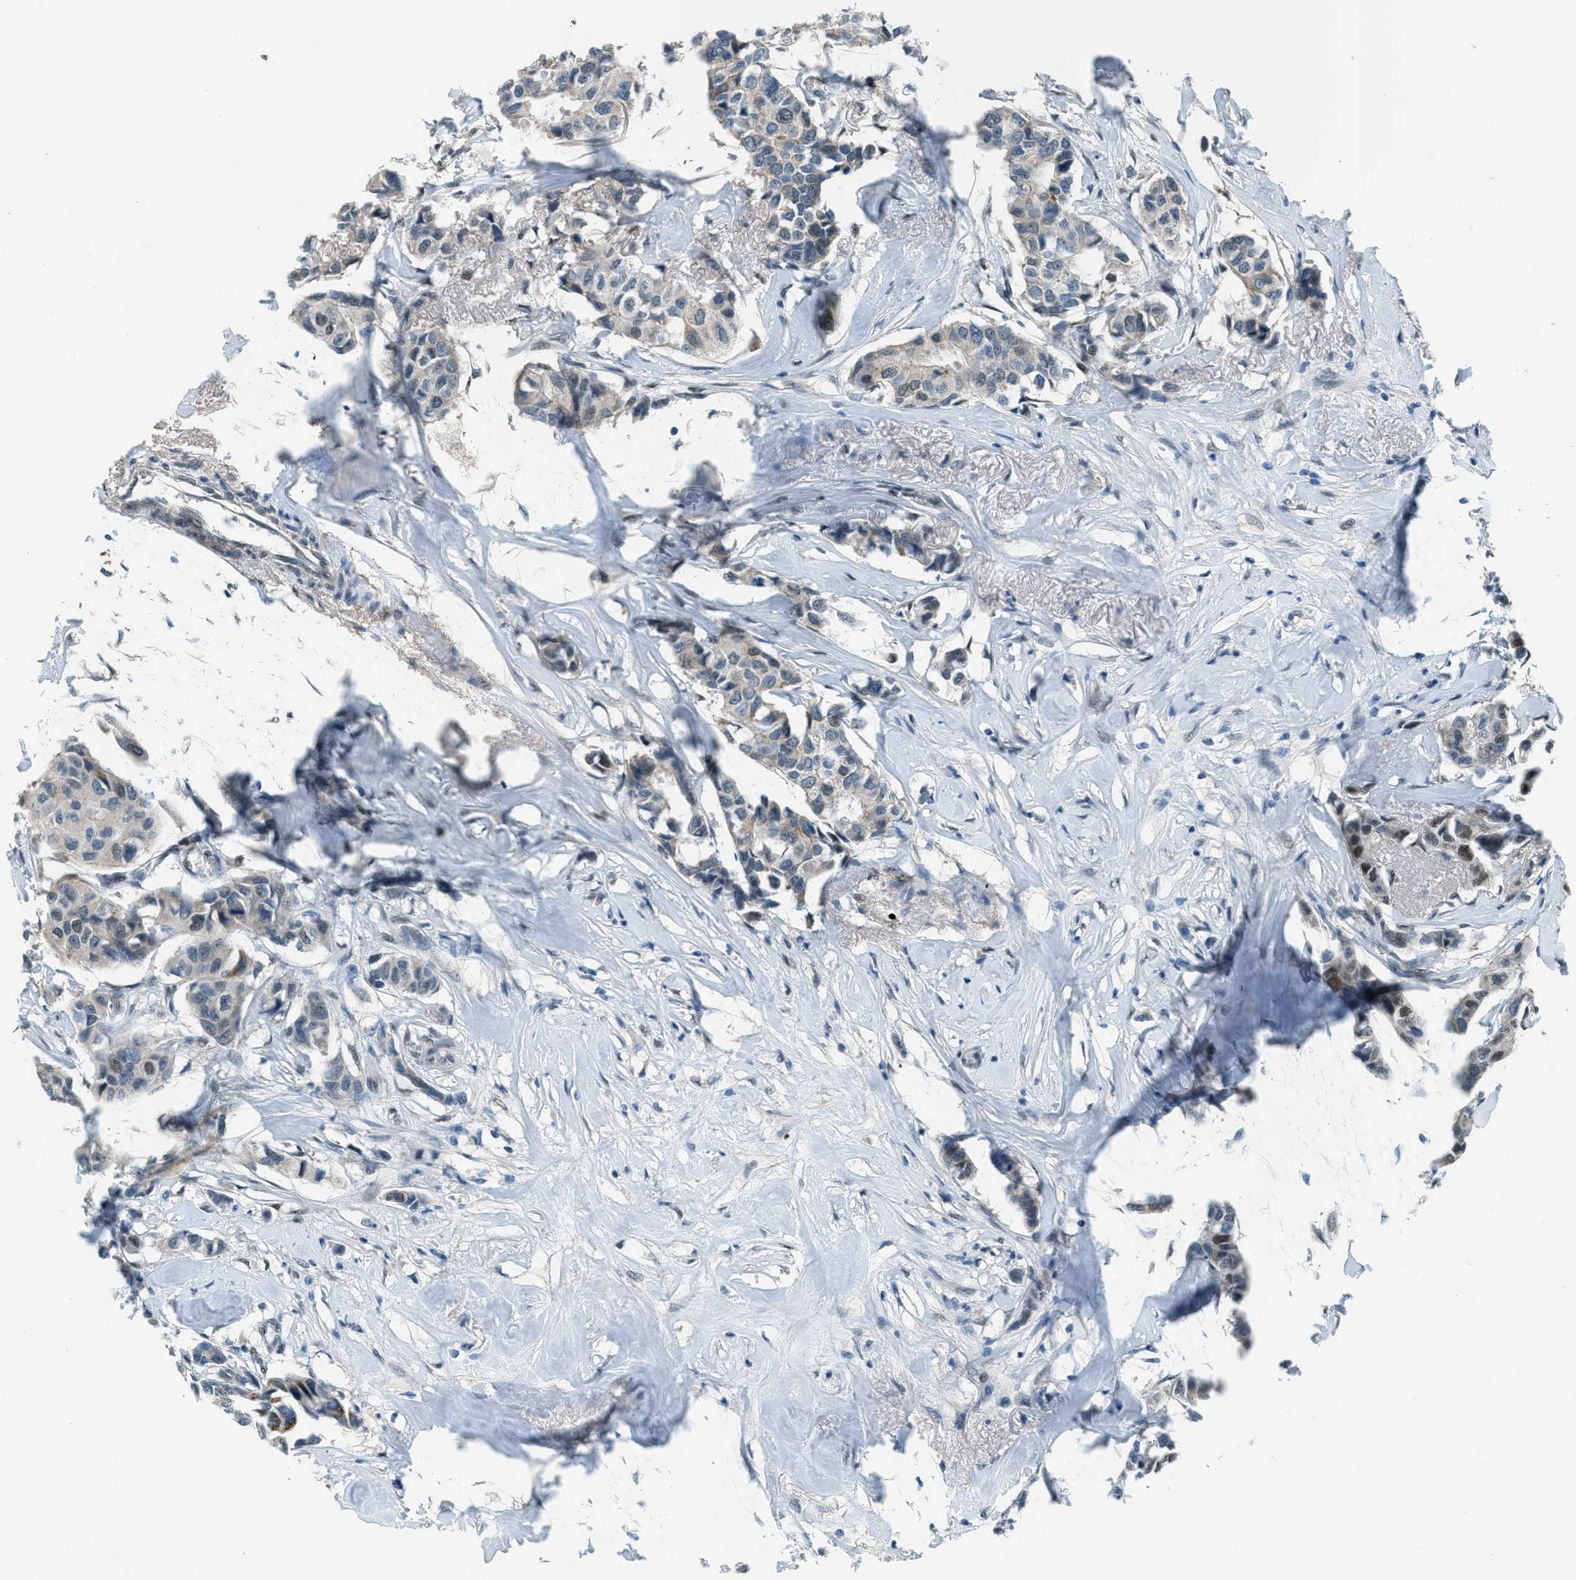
{"staining": {"intensity": "weak", "quantity": "<25%", "location": "cytoplasmic/membranous"}, "tissue": "breast cancer", "cell_type": "Tumor cells", "image_type": "cancer", "snomed": [{"axis": "morphology", "description": "Duct carcinoma"}, {"axis": "topography", "description": "Breast"}], "caption": "Intraductal carcinoma (breast) was stained to show a protein in brown. There is no significant expression in tumor cells.", "gene": "TCF3", "patient": {"sex": "female", "age": 80}}